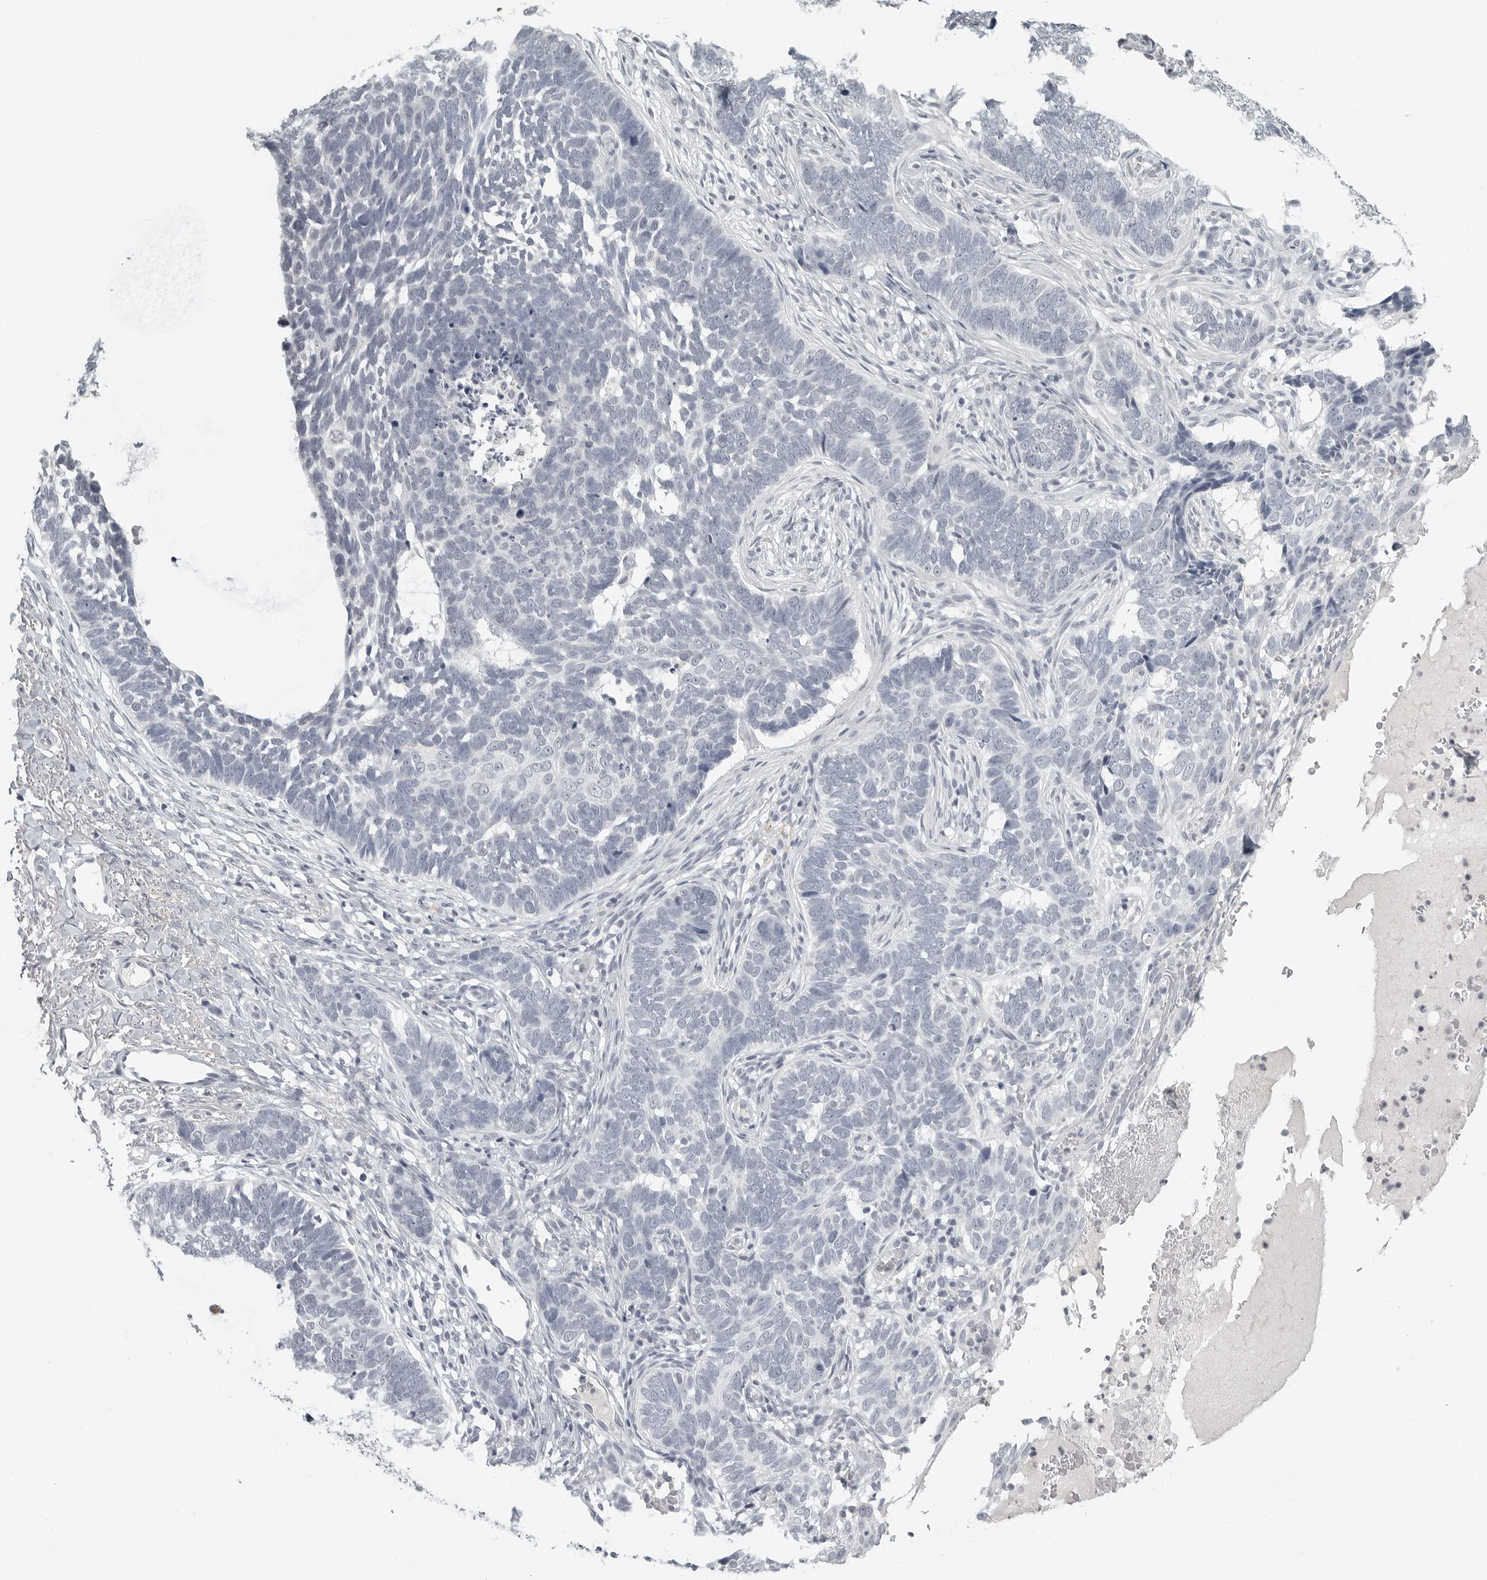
{"staining": {"intensity": "negative", "quantity": "none", "location": "none"}, "tissue": "skin cancer", "cell_type": "Tumor cells", "image_type": "cancer", "snomed": [{"axis": "morphology", "description": "Normal tissue, NOS"}, {"axis": "morphology", "description": "Basal cell carcinoma"}, {"axis": "topography", "description": "Skin"}], "caption": "Histopathology image shows no protein staining in tumor cells of skin basal cell carcinoma tissue.", "gene": "BPIFA1", "patient": {"sex": "male", "age": 77}}